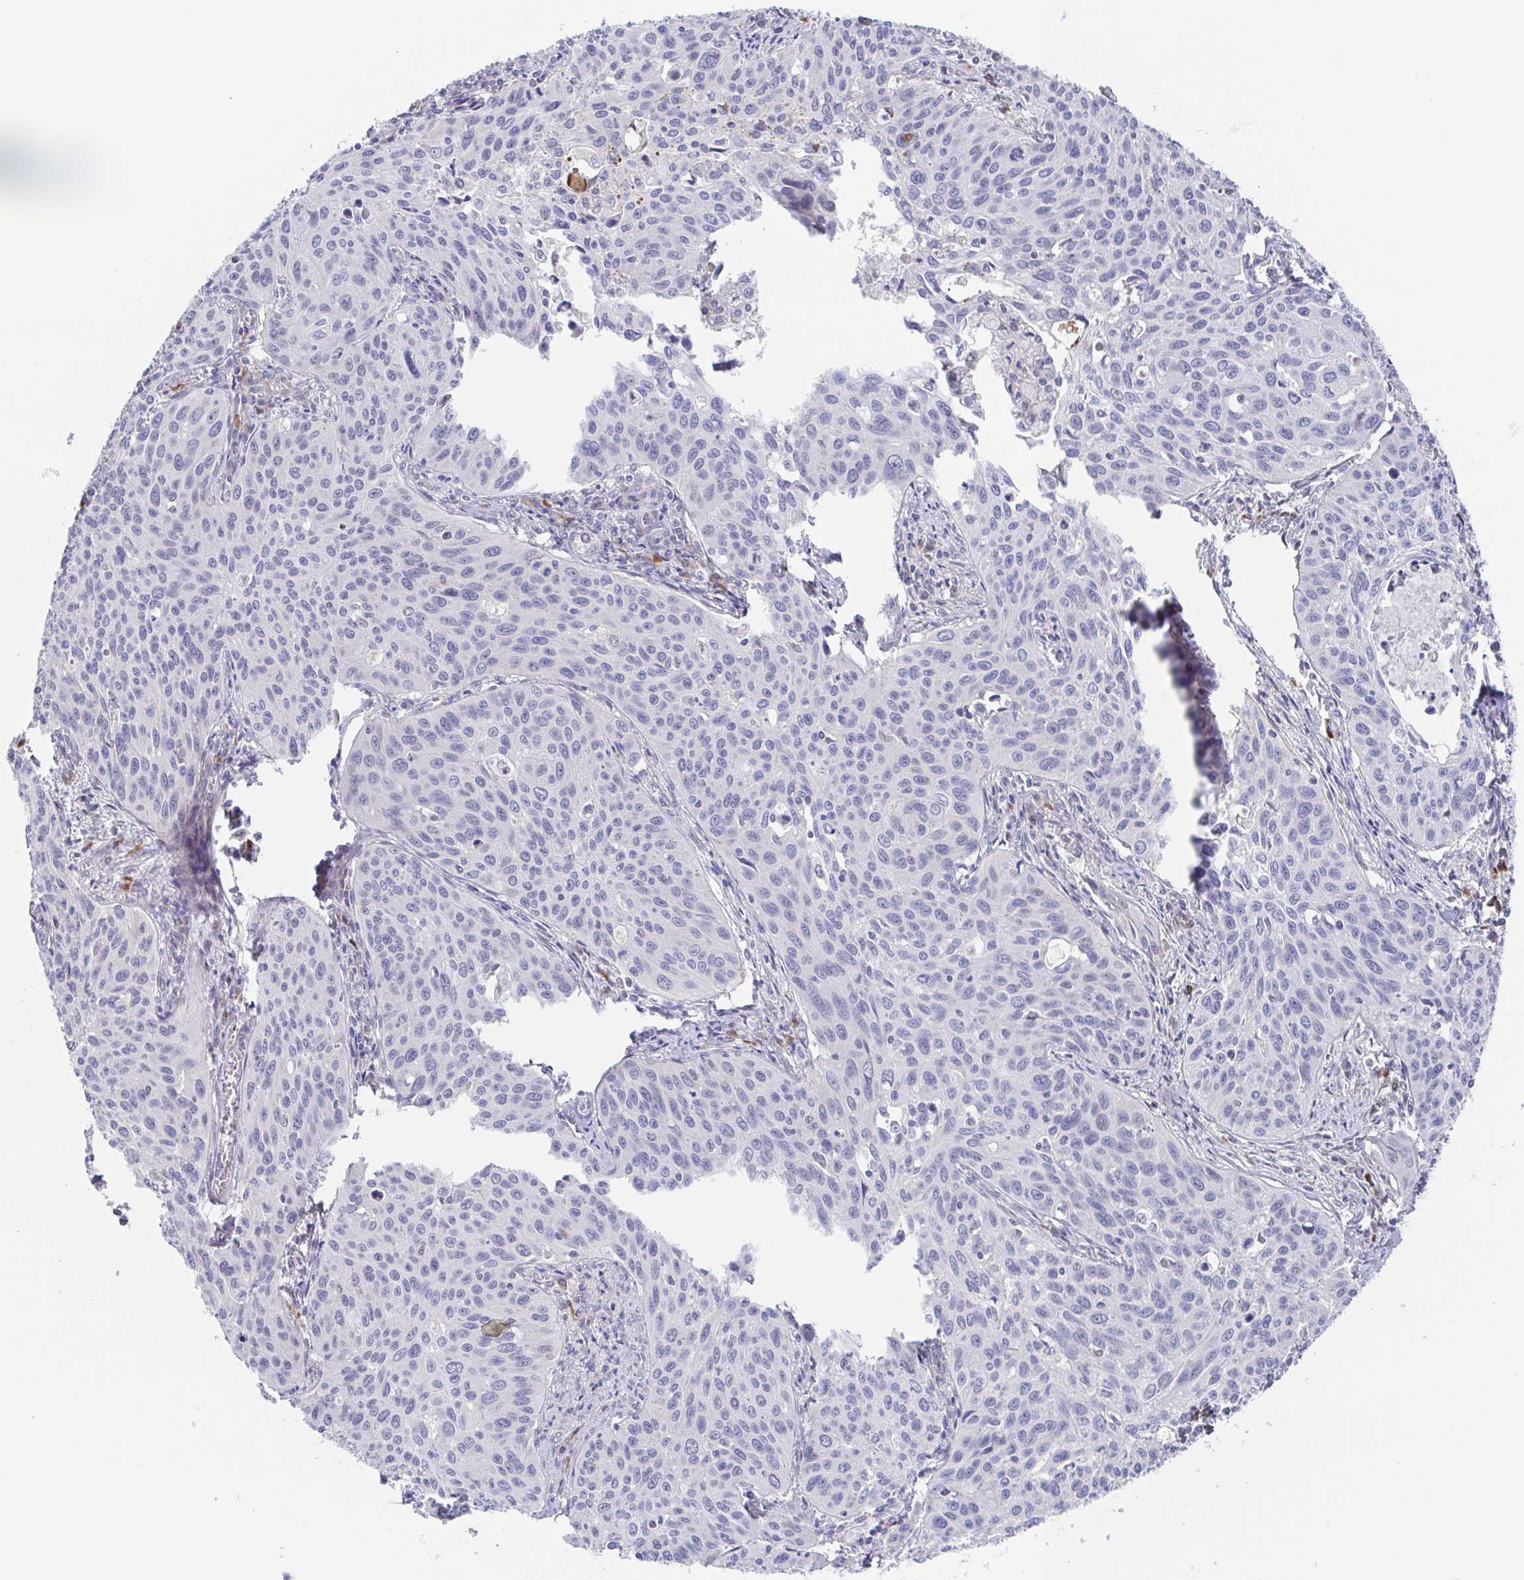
{"staining": {"intensity": "negative", "quantity": "none", "location": "none"}, "tissue": "cervical cancer", "cell_type": "Tumor cells", "image_type": "cancer", "snomed": [{"axis": "morphology", "description": "Squamous cell carcinoma, NOS"}, {"axis": "topography", "description": "Cervix"}], "caption": "Cervical squamous cell carcinoma was stained to show a protein in brown. There is no significant staining in tumor cells.", "gene": "POU2F3", "patient": {"sex": "female", "age": 31}}